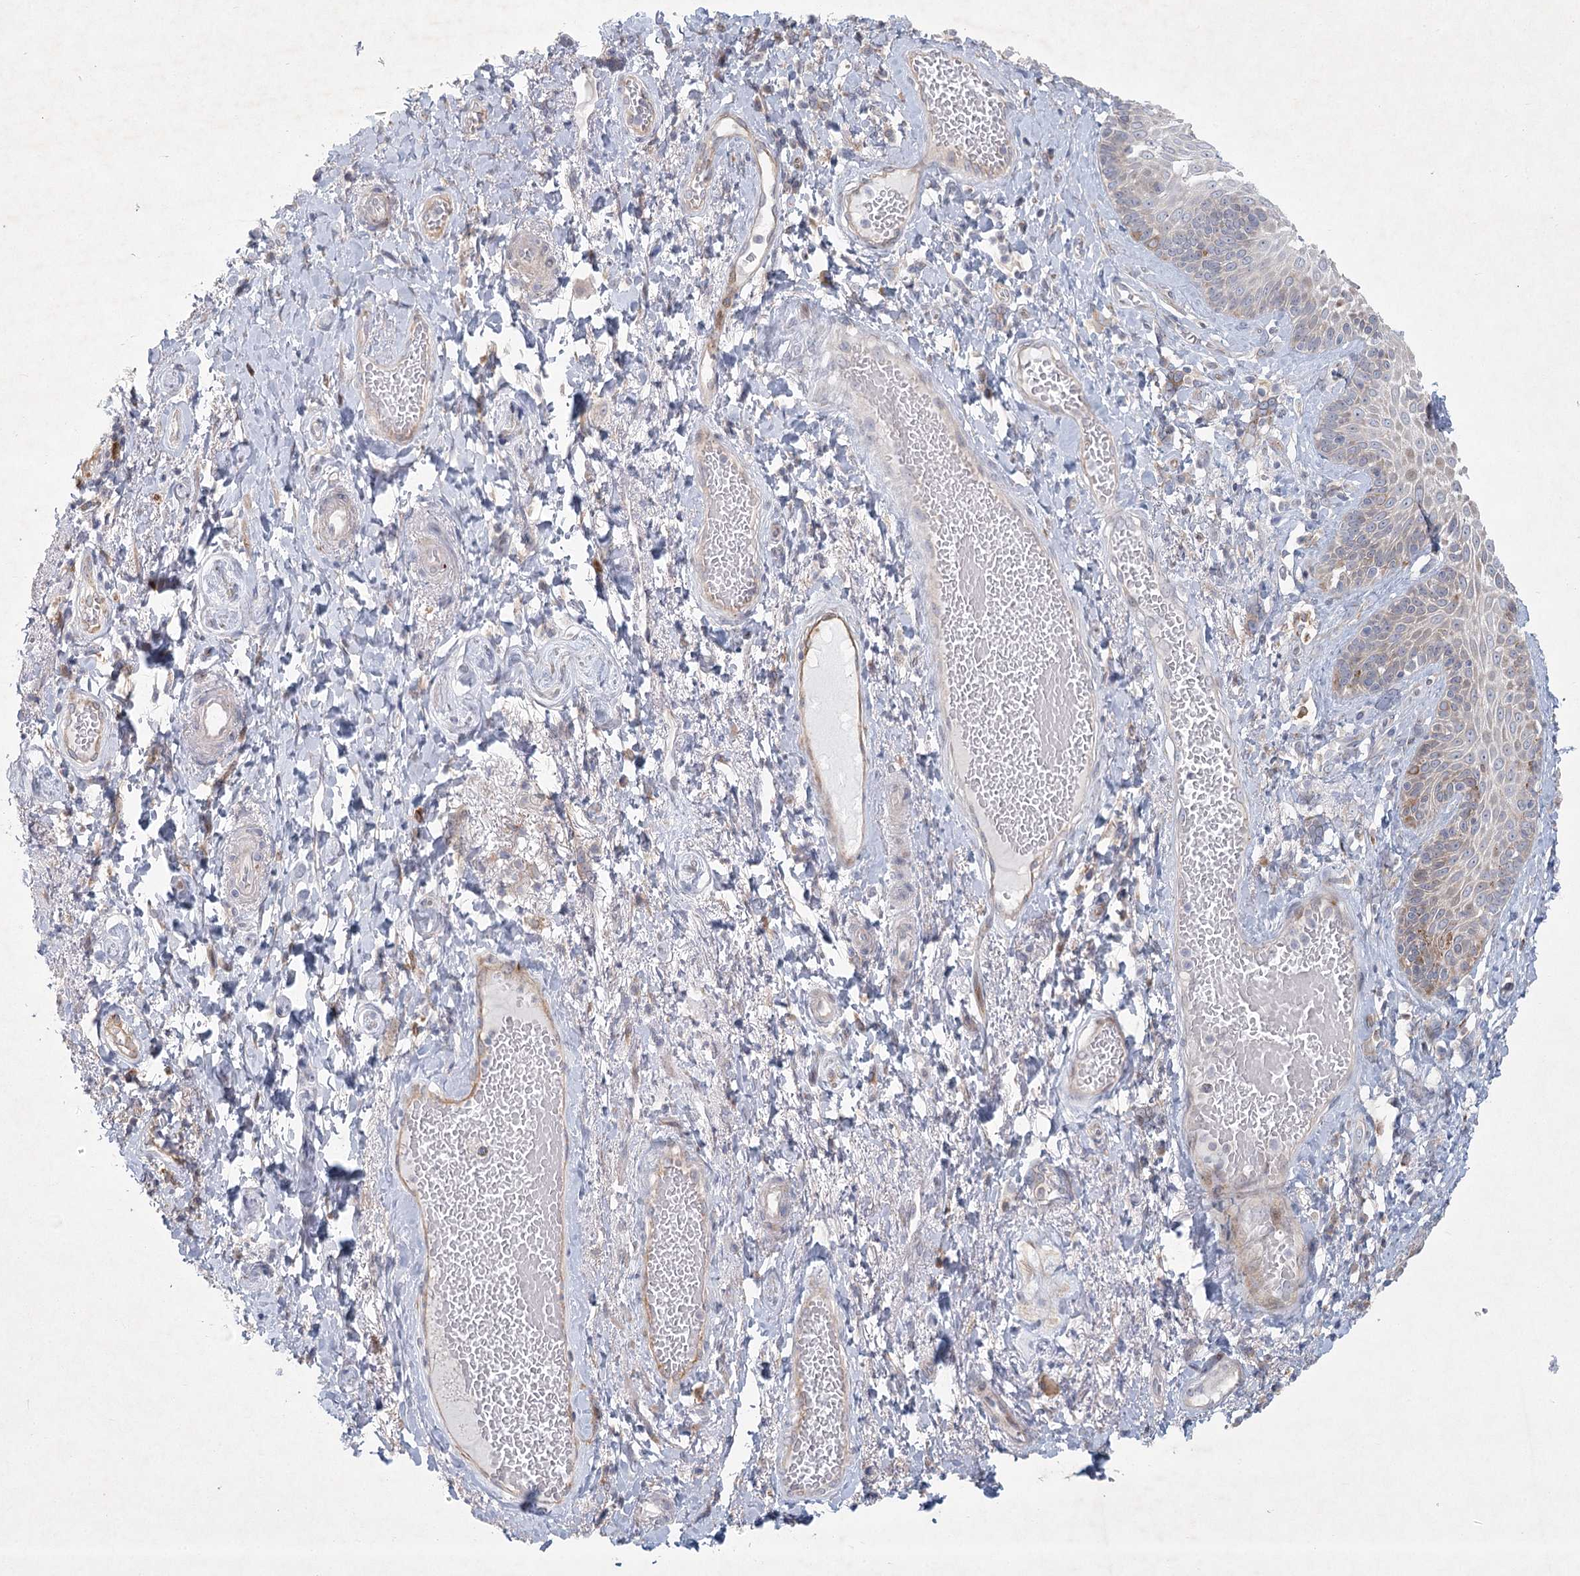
{"staining": {"intensity": "strong", "quantity": "25%-75%", "location": "cytoplasmic/membranous"}, "tissue": "skin", "cell_type": "Epidermal cells", "image_type": "normal", "snomed": [{"axis": "morphology", "description": "Normal tissue, NOS"}, {"axis": "topography", "description": "Anal"}], "caption": "Approximately 25%-75% of epidermal cells in unremarkable human skin demonstrate strong cytoplasmic/membranous protein positivity as visualized by brown immunohistochemical staining.", "gene": "FAM110C", "patient": {"sex": "male", "age": 69}}